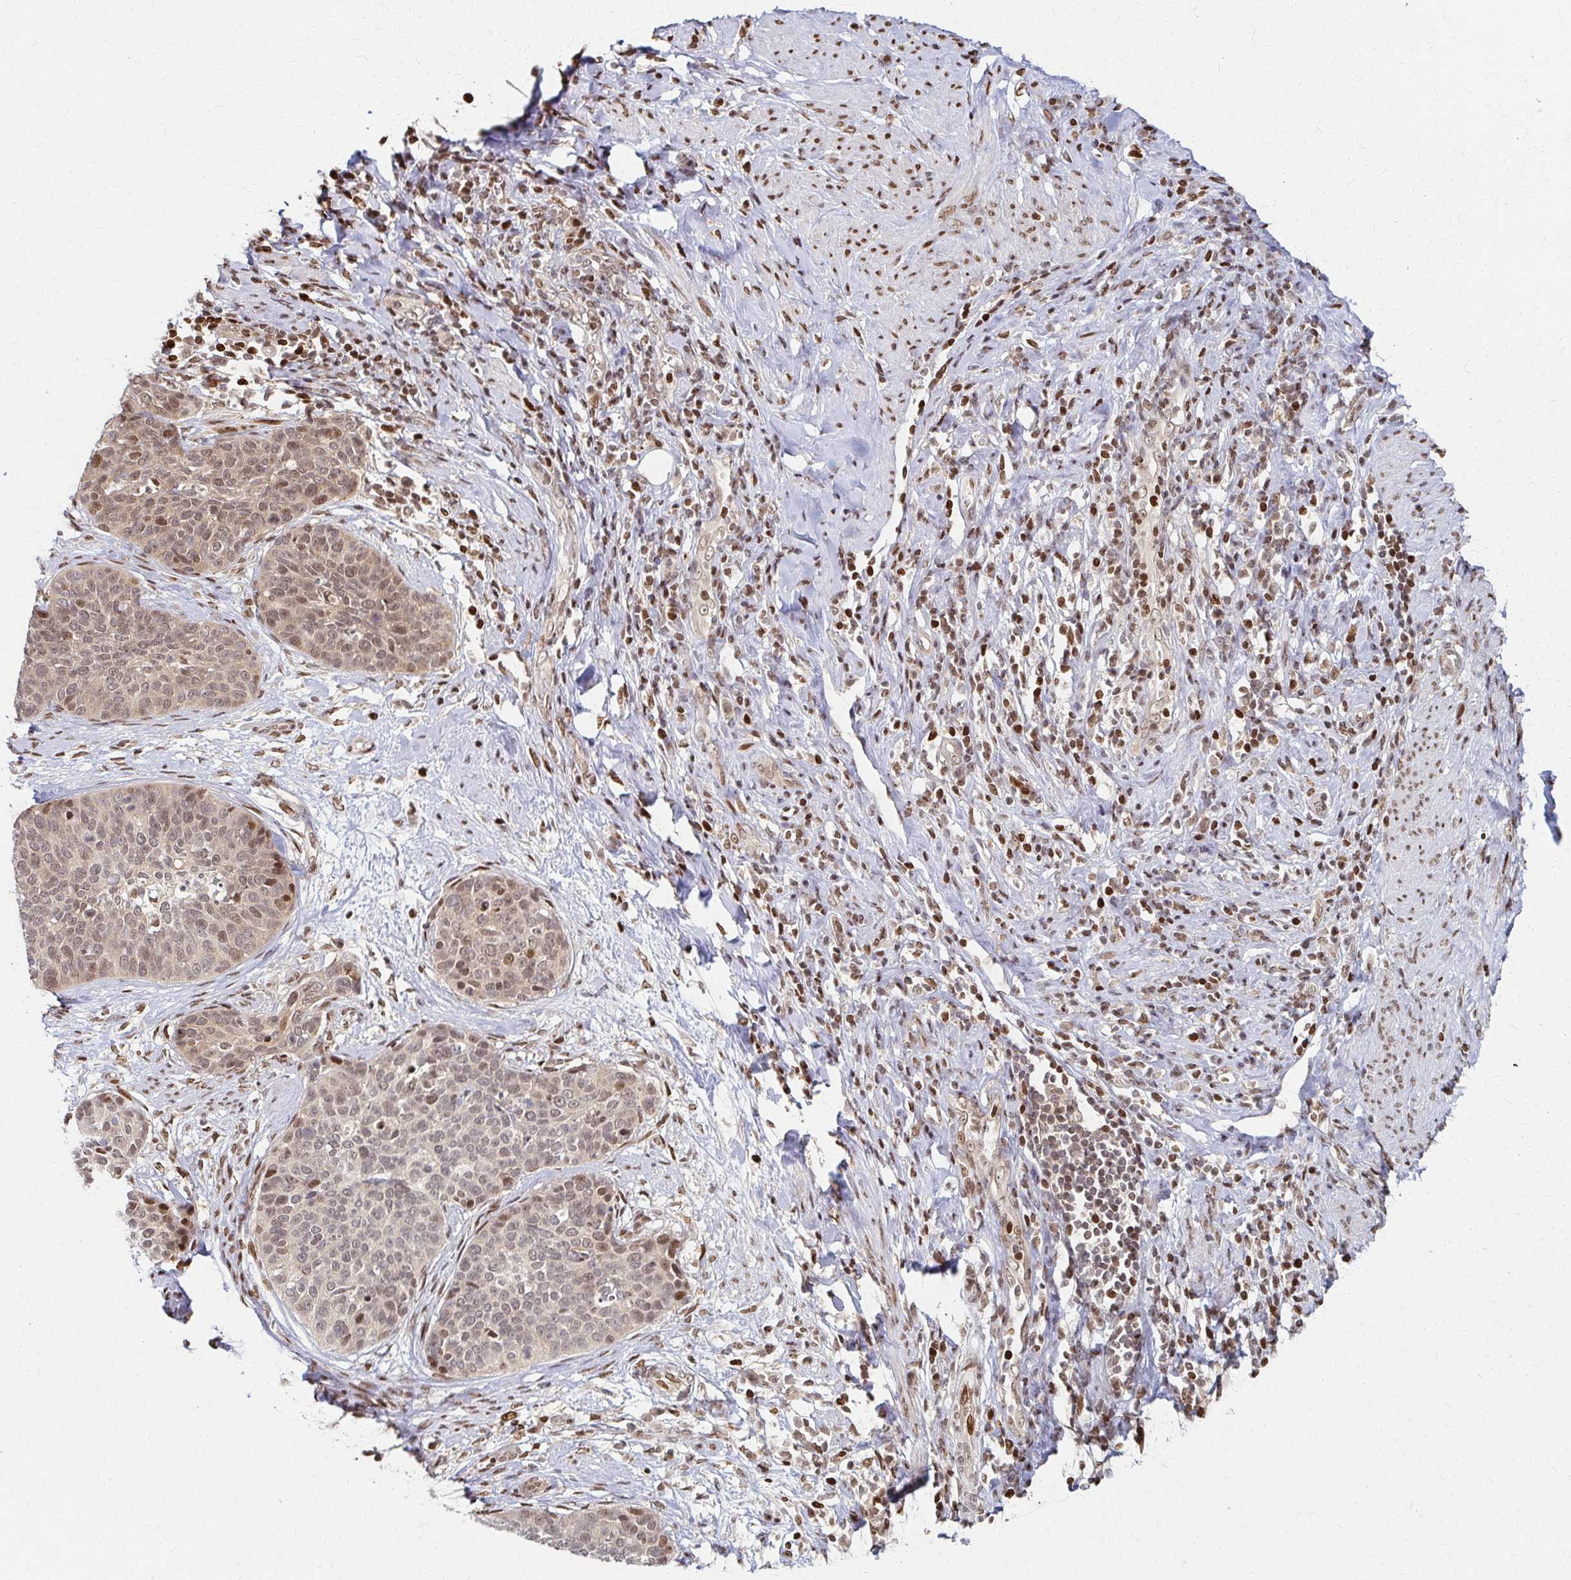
{"staining": {"intensity": "moderate", "quantity": "<25%", "location": "nuclear"}, "tissue": "cervical cancer", "cell_type": "Tumor cells", "image_type": "cancer", "snomed": [{"axis": "morphology", "description": "Squamous cell carcinoma, NOS"}, {"axis": "topography", "description": "Cervix"}], "caption": "Moderate nuclear protein expression is identified in approximately <25% of tumor cells in cervical squamous cell carcinoma.", "gene": "PSMD7", "patient": {"sex": "female", "age": 69}}